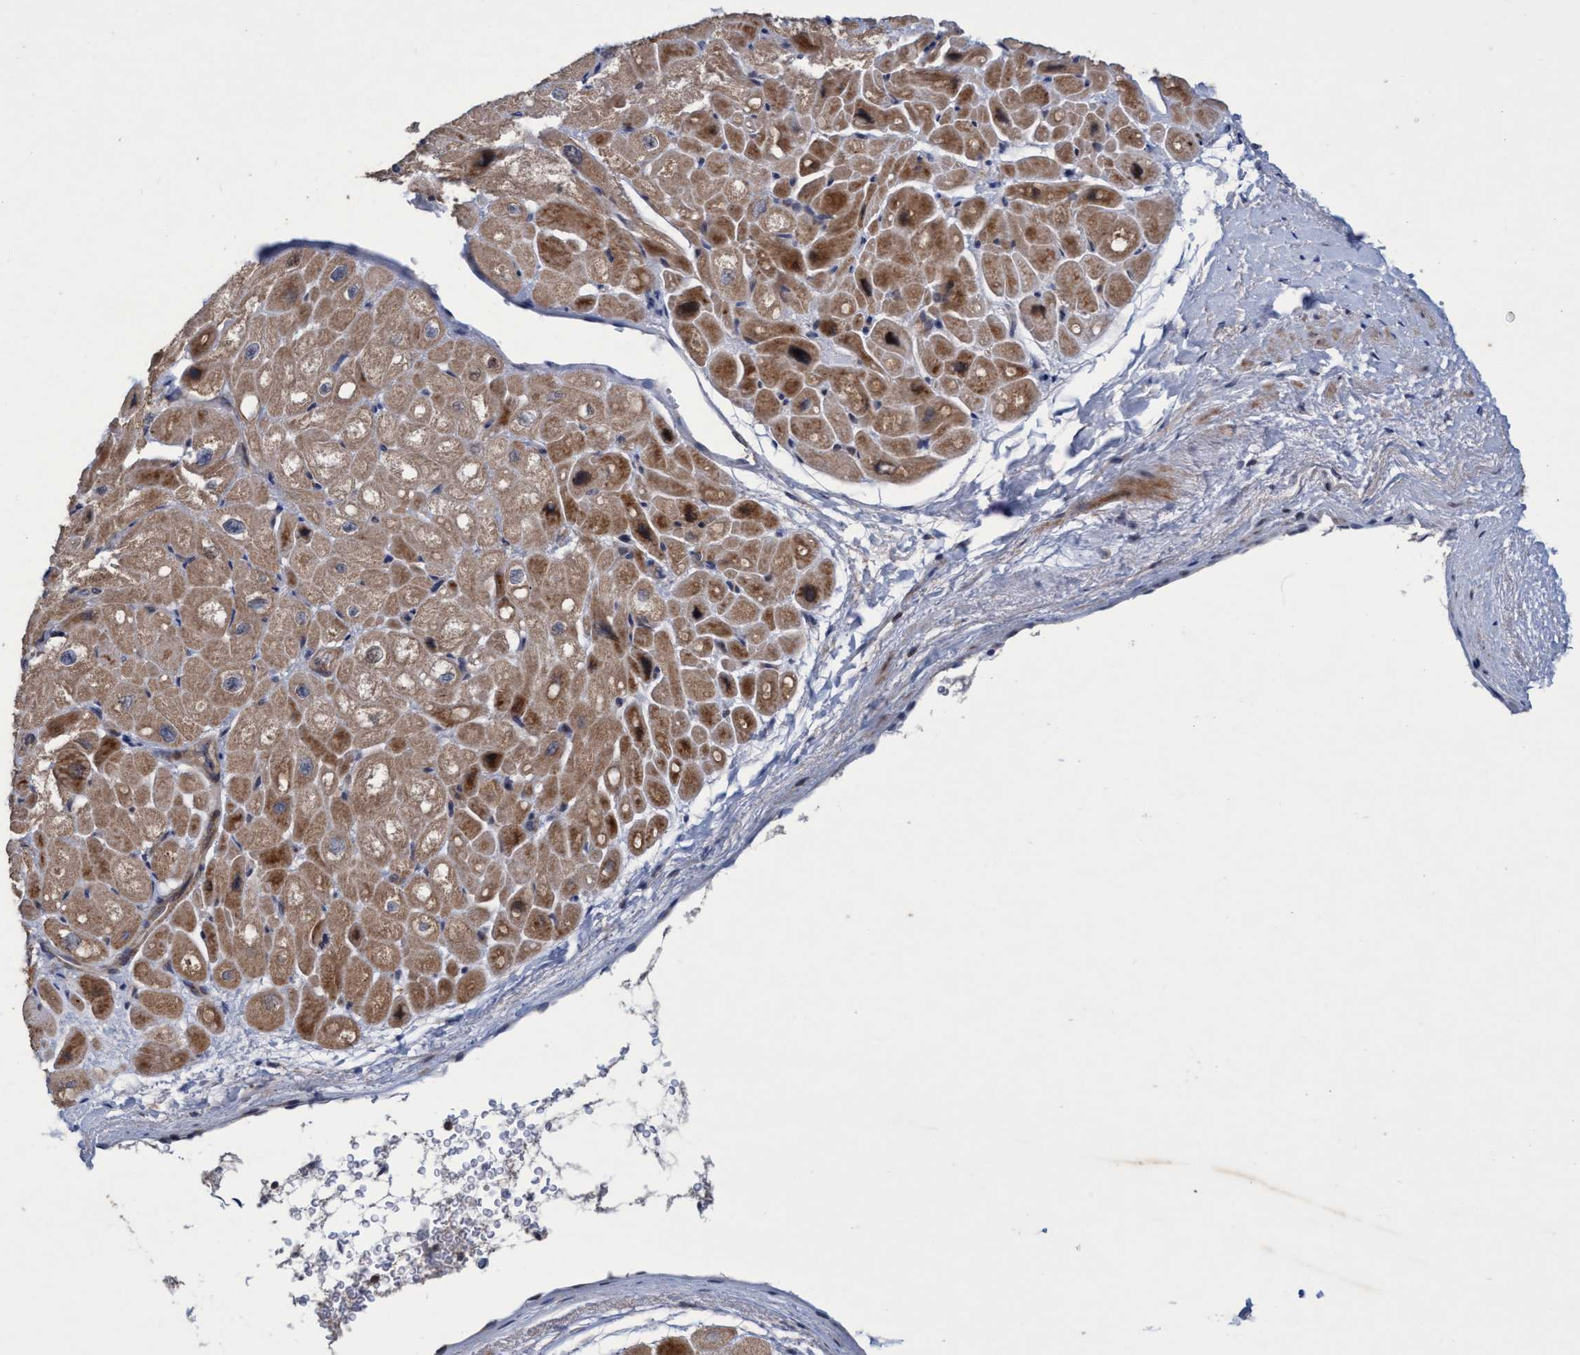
{"staining": {"intensity": "moderate", "quantity": ">75%", "location": "cytoplasmic/membranous,nuclear"}, "tissue": "heart muscle", "cell_type": "Cardiomyocytes", "image_type": "normal", "snomed": [{"axis": "morphology", "description": "Normal tissue, NOS"}, {"axis": "topography", "description": "Heart"}], "caption": "Cardiomyocytes exhibit moderate cytoplasmic/membranous,nuclear expression in about >75% of cells in unremarkable heart muscle.", "gene": "ZNF677", "patient": {"sex": "male", "age": 49}}